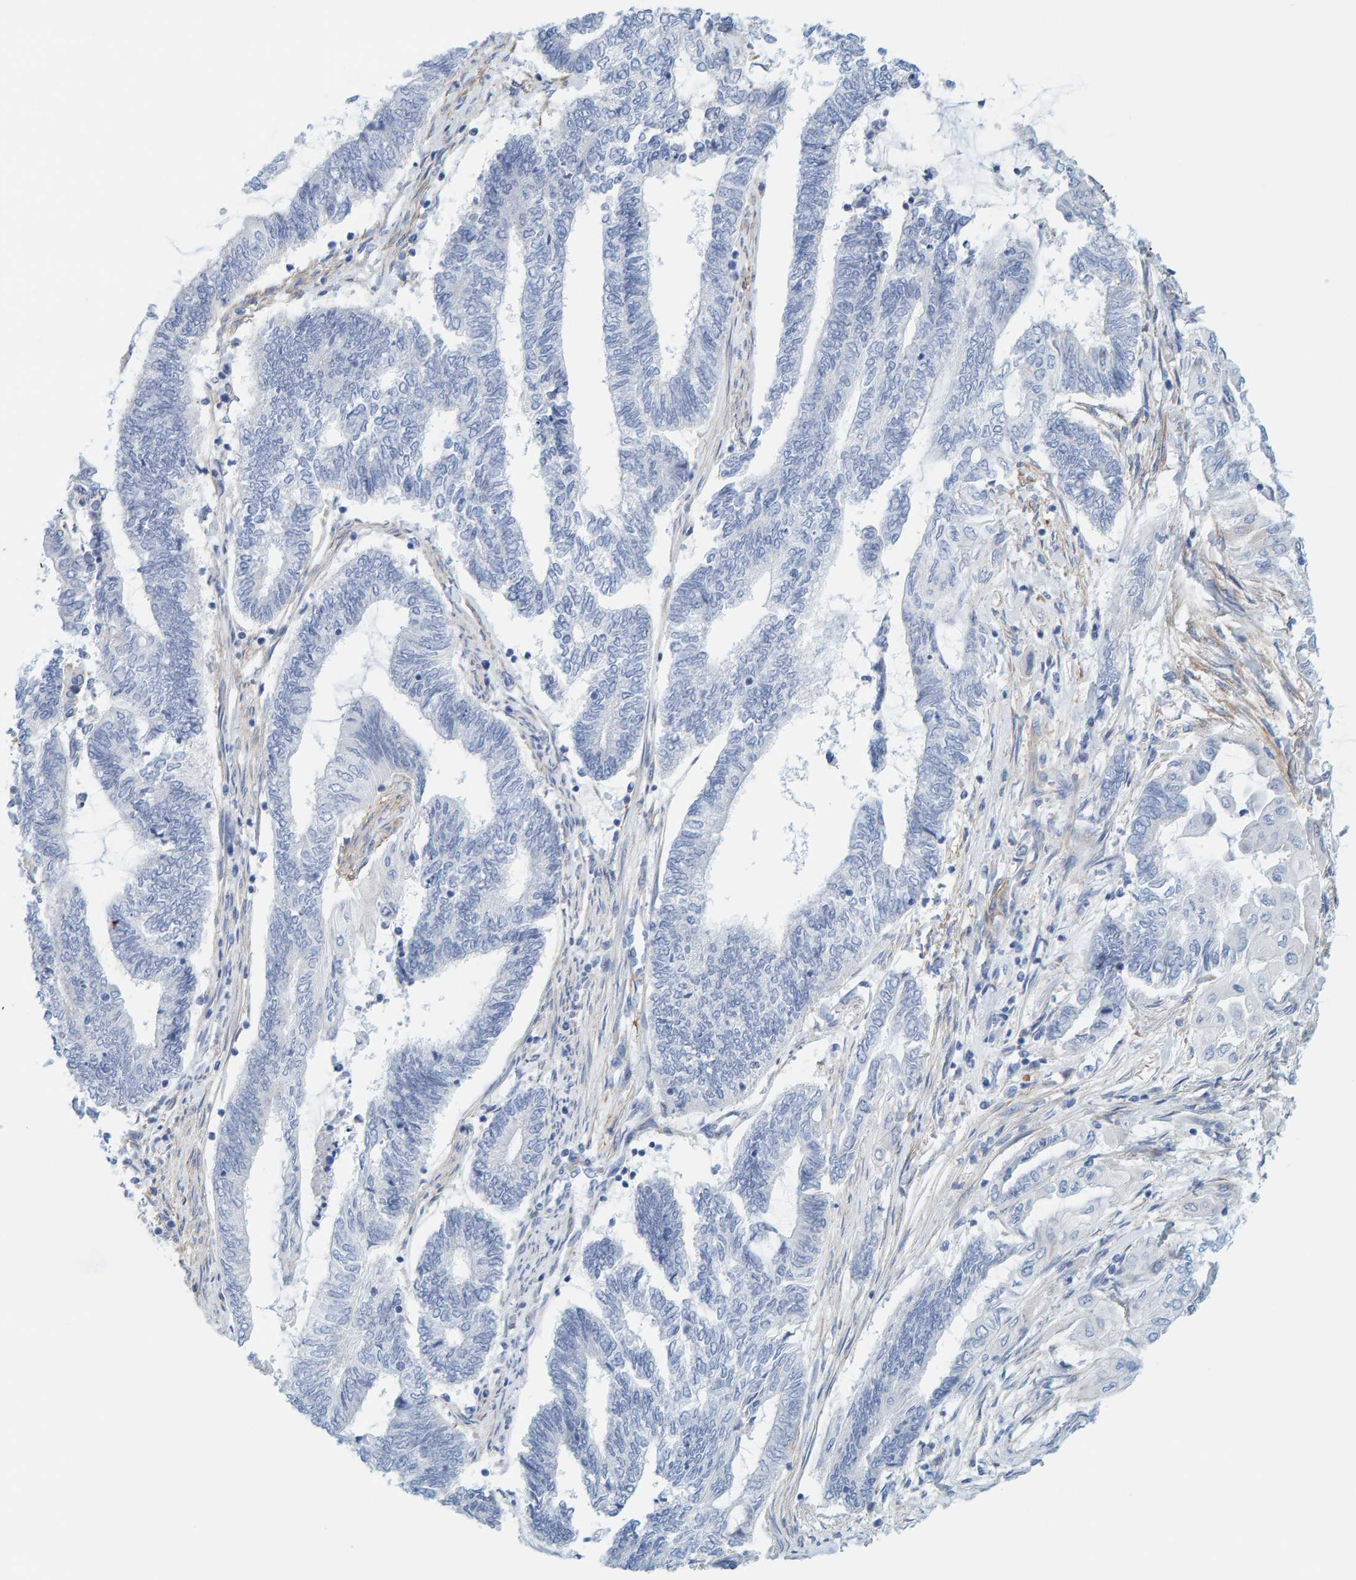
{"staining": {"intensity": "negative", "quantity": "none", "location": "none"}, "tissue": "endometrial cancer", "cell_type": "Tumor cells", "image_type": "cancer", "snomed": [{"axis": "morphology", "description": "Adenocarcinoma, NOS"}, {"axis": "topography", "description": "Uterus"}, {"axis": "topography", "description": "Endometrium"}], "caption": "DAB (3,3'-diaminobenzidine) immunohistochemical staining of human adenocarcinoma (endometrial) shows no significant positivity in tumor cells. (IHC, brightfield microscopy, high magnification).", "gene": "MAP1B", "patient": {"sex": "female", "age": 70}}